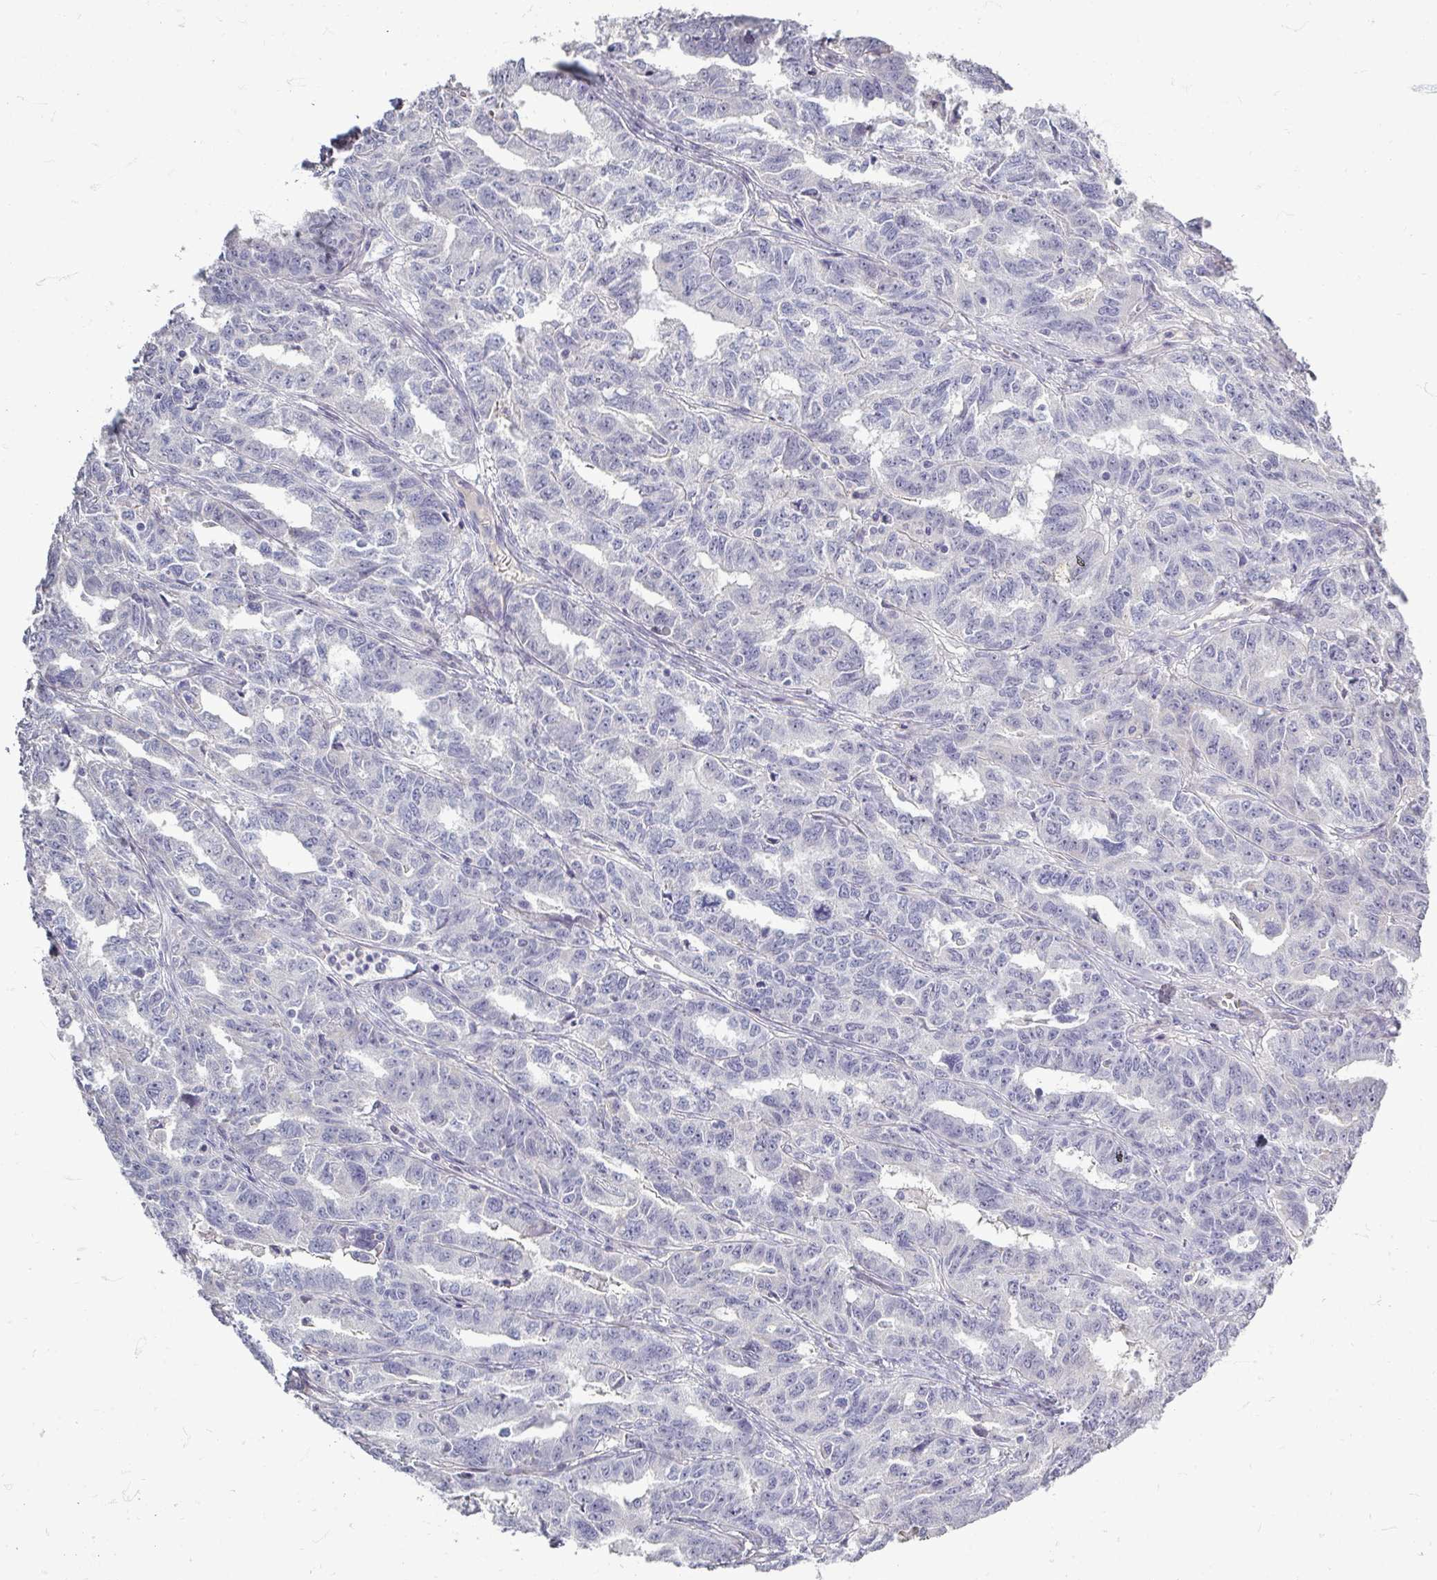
{"staining": {"intensity": "negative", "quantity": "none", "location": "none"}, "tissue": "ovarian cancer", "cell_type": "Tumor cells", "image_type": "cancer", "snomed": [{"axis": "morphology", "description": "Adenocarcinoma, NOS"}, {"axis": "morphology", "description": "Carcinoma, endometroid"}, {"axis": "topography", "description": "Ovary"}], "caption": "Tumor cells are negative for brown protein staining in ovarian cancer.", "gene": "ZNF878", "patient": {"sex": "female", "age": 72}}